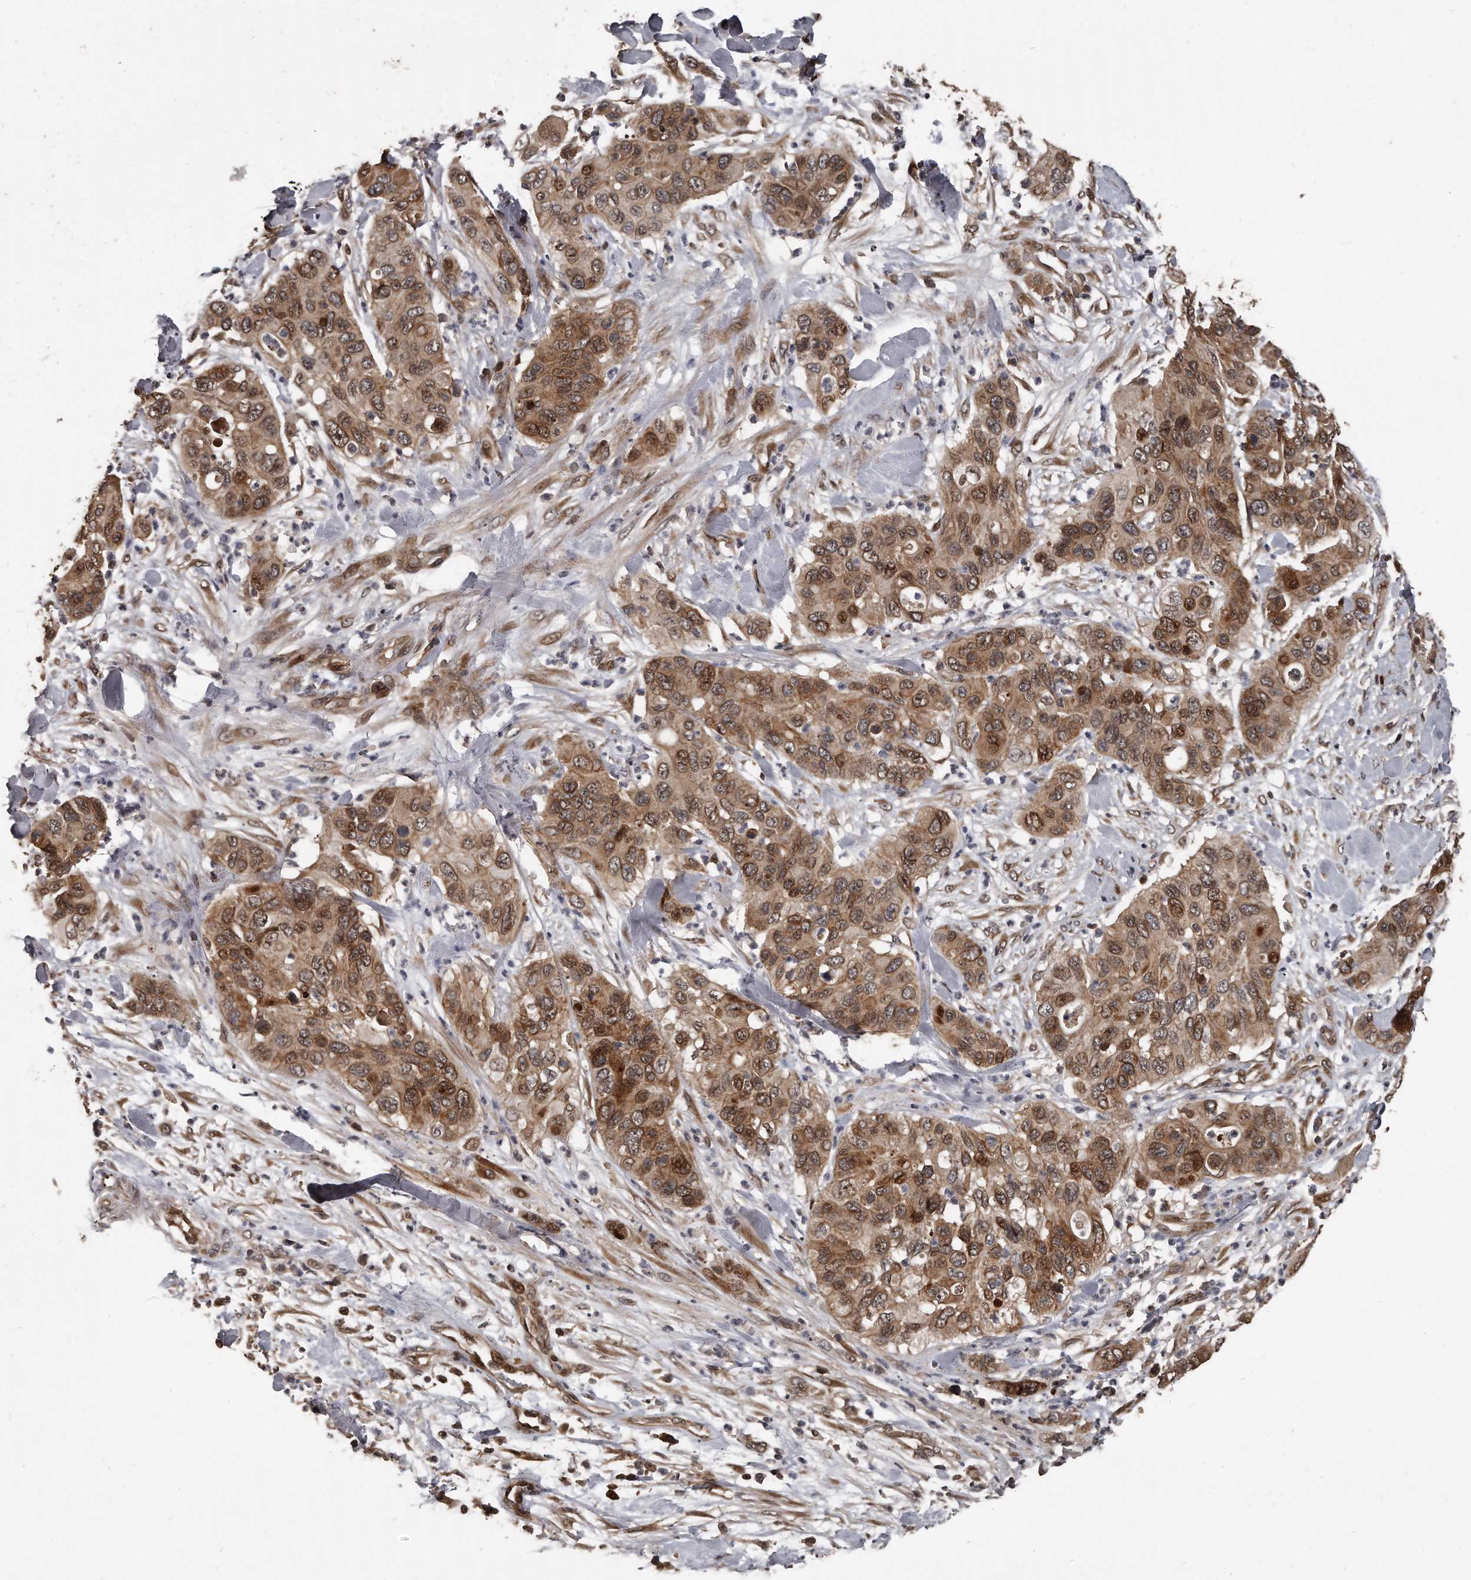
{"staining": {"intensity": "moderate", "quantity": ">75%", "location": "cytoplasmic/membranous,nuclear"}, "tissue": "pancreatic cancer", "cell_type": "Tumor cells", "image_type": "cancer", "snomed": [{"axis": "morphology", "description": "Adenocarcinoma, NOS"}, {"axis": "topography", "description": "Pancreas"}], "caption": "This histopathology image displays pancreatic adenocarcinoma stained with IHC to label a protein in brown. The cytoplasmic/membranous and nuclear of tumor cells show moderate positivity for the protein. Nuclei are counter-stained blue.", "gene": "GCH1", "patient": {"sex": "female", "age": 71}}